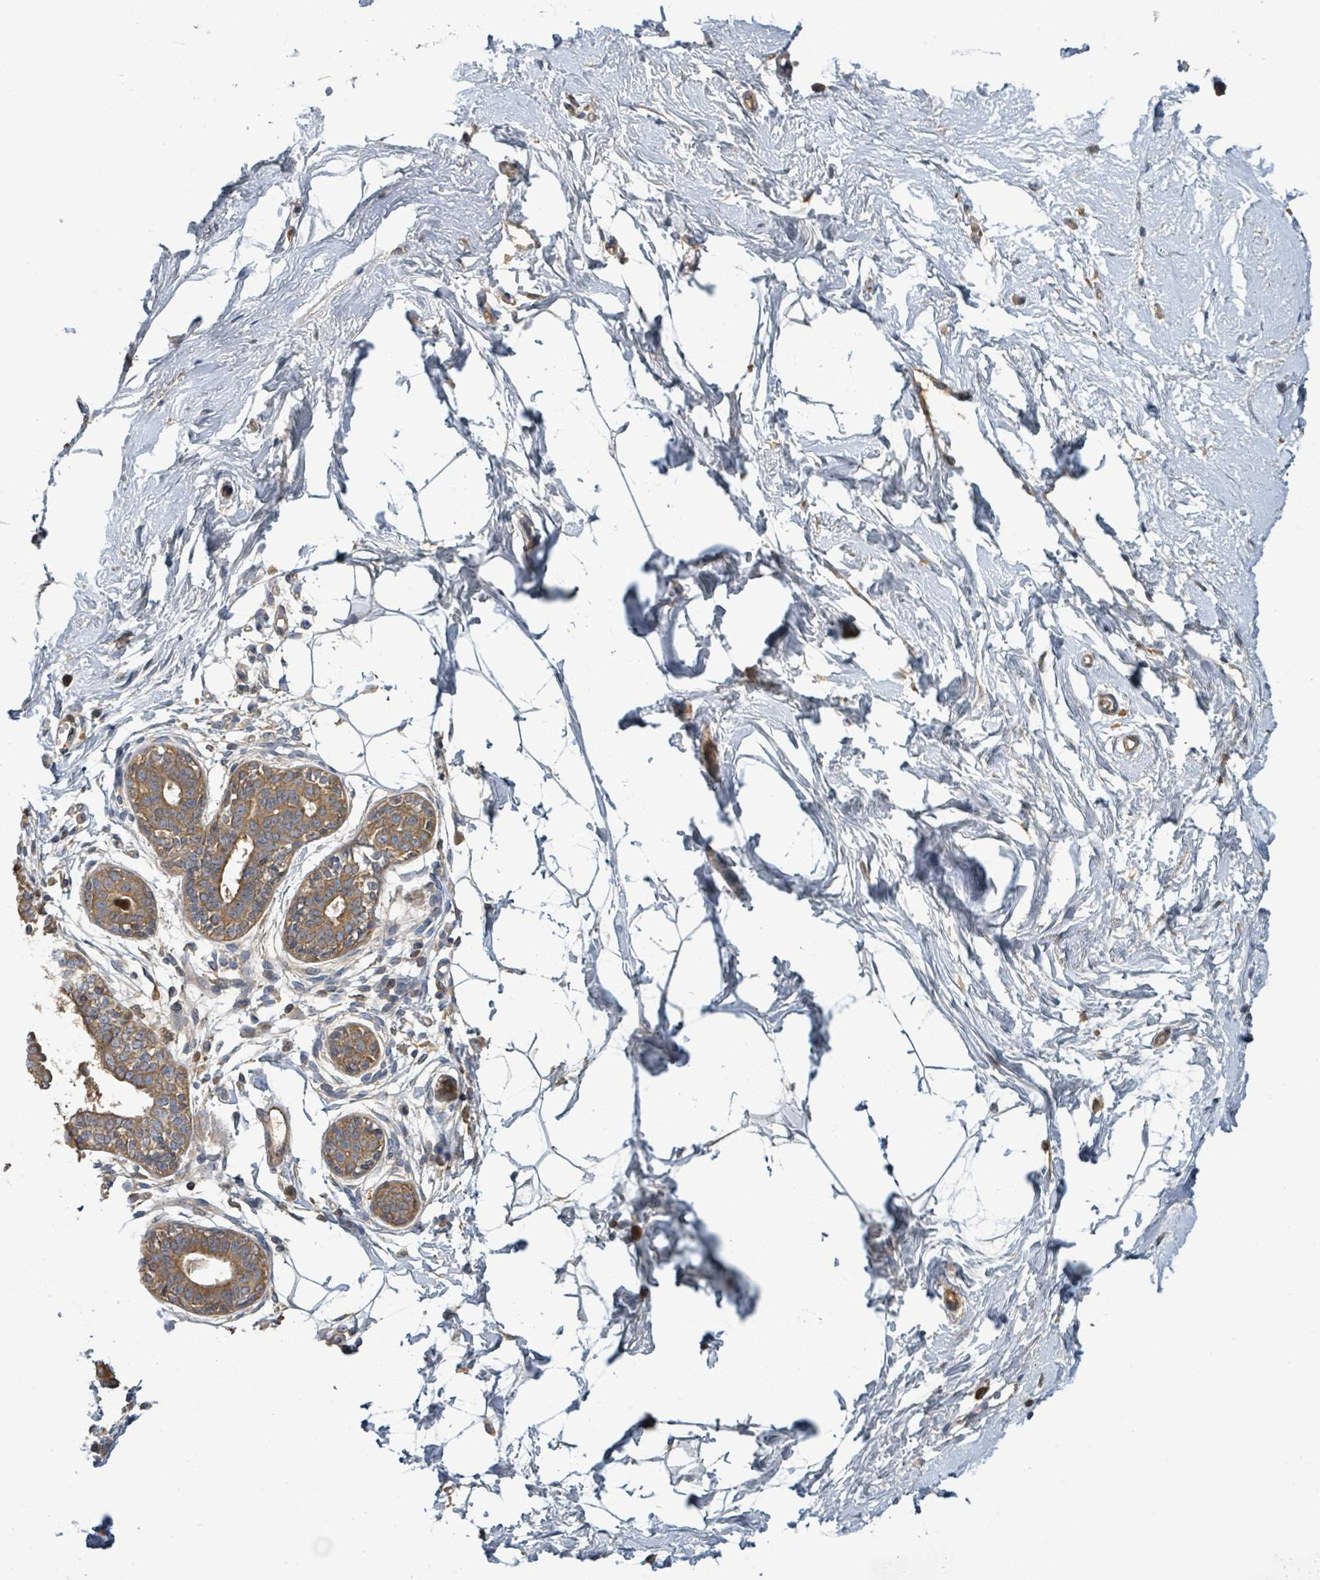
{"staining": {"intensity": "negative", "quantity": "none", "location": "none"}, "tissue": "breast", "cell_type": "Adipocytes", "image_type": "normal", "snomed": [{"axis": "morphology", "description": "Normal tissue, NOS"}, {"axis": "topography", "description": "Breast"}], "caption": "Protein analysis of benign breast exhibits no significant positivity in adipocytes.", "gene": "STARD4", "patient": {"sex": "female", "age": 45}}